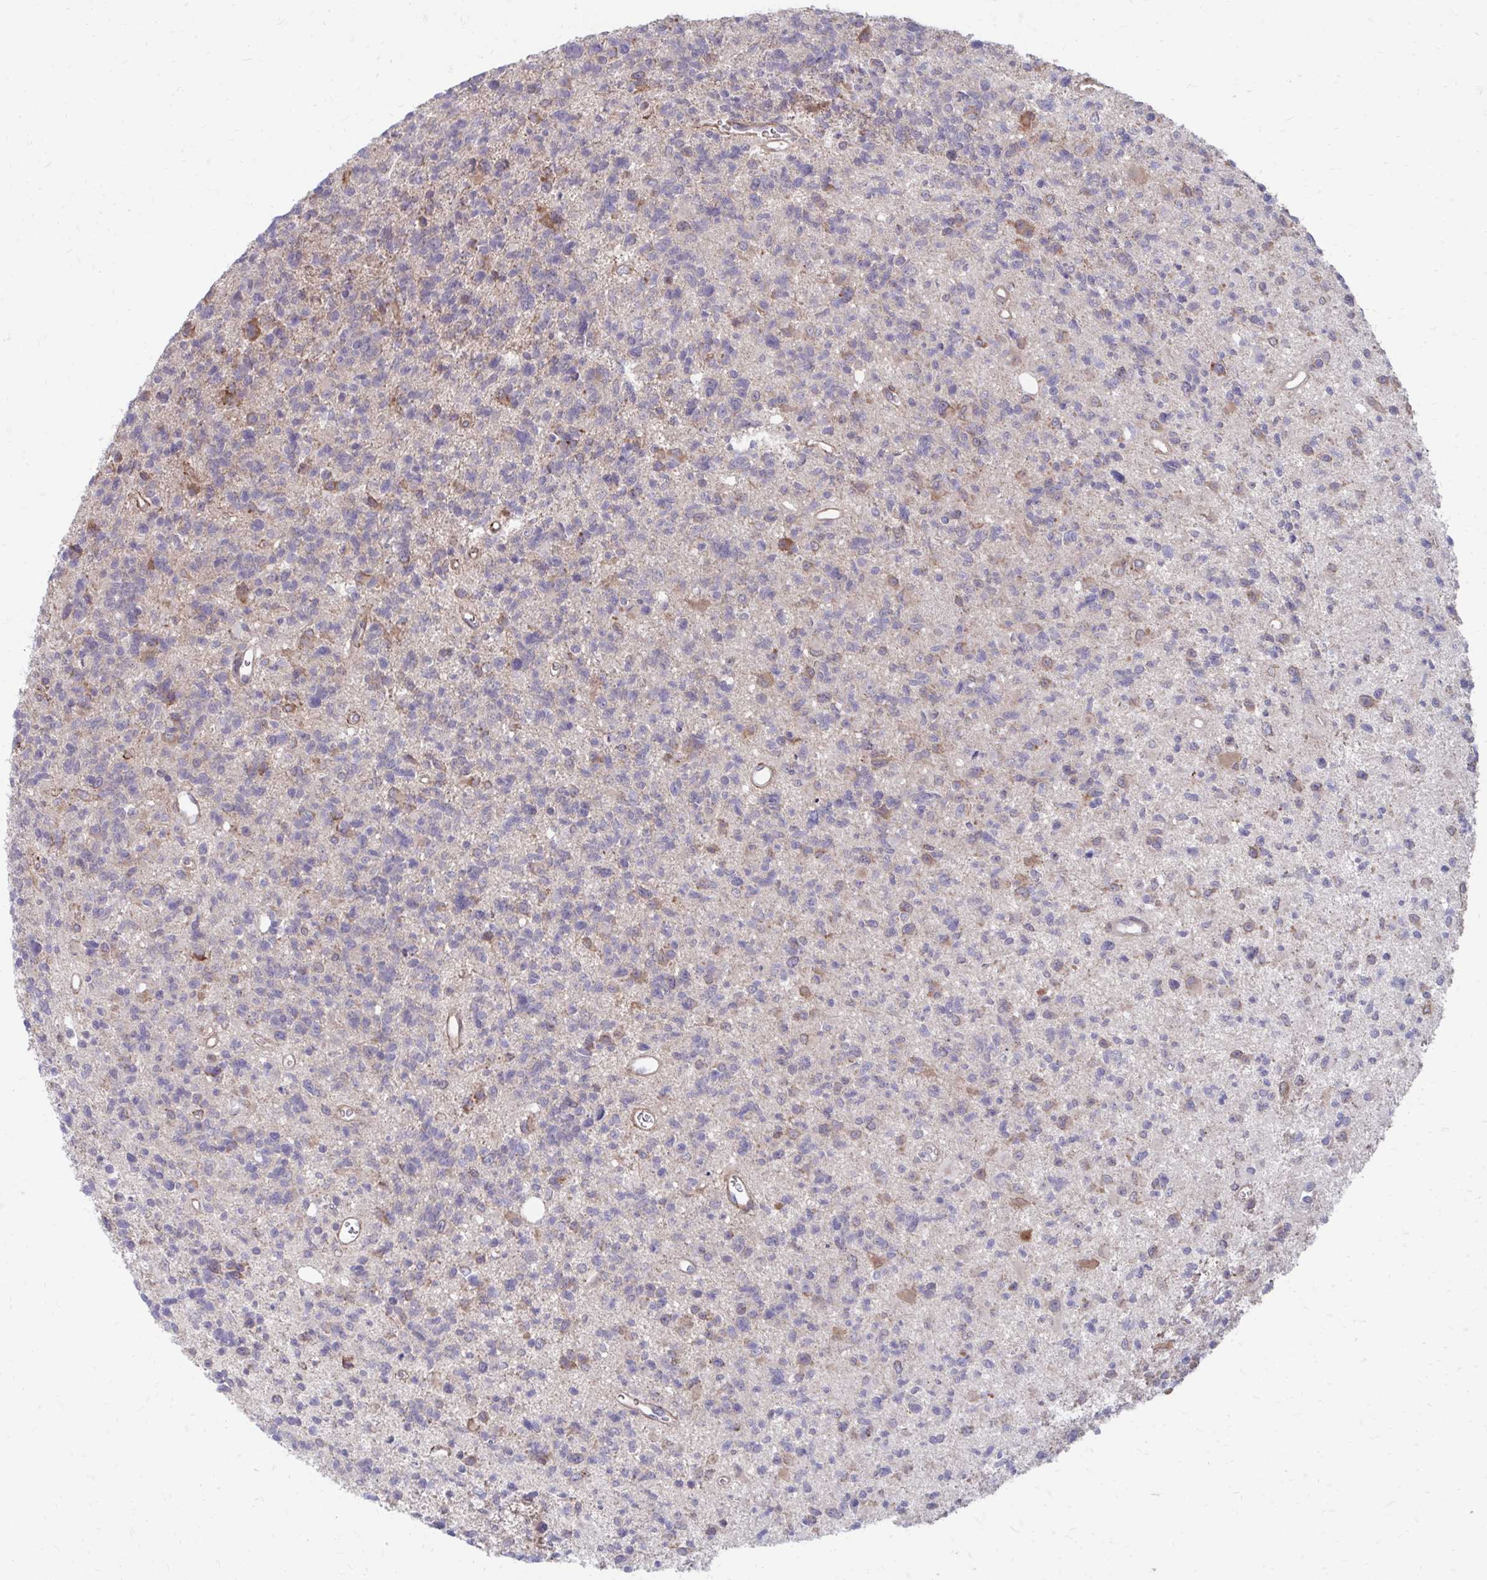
{"staining": {"intensity": "moderate", "quantity": "25%-75%", "location": "cytoplasmic/membranous"}, "tissue": "glioma", "cell_type": "Tumor cells", "image_type": "cancer", "snomed": [{"axis": "morphology", "description": "Glioma, malignant, High grade"}, {"axis": "topography", "description": "Brain"}], "caption": "Moderate cytoplasmic/membranous protein positivity is seen in about 25%-75% of tumor cells in malignant glioma (high-grade).", "gene": "ITPR2", "patient": {"sex": "male", "age": 29}}